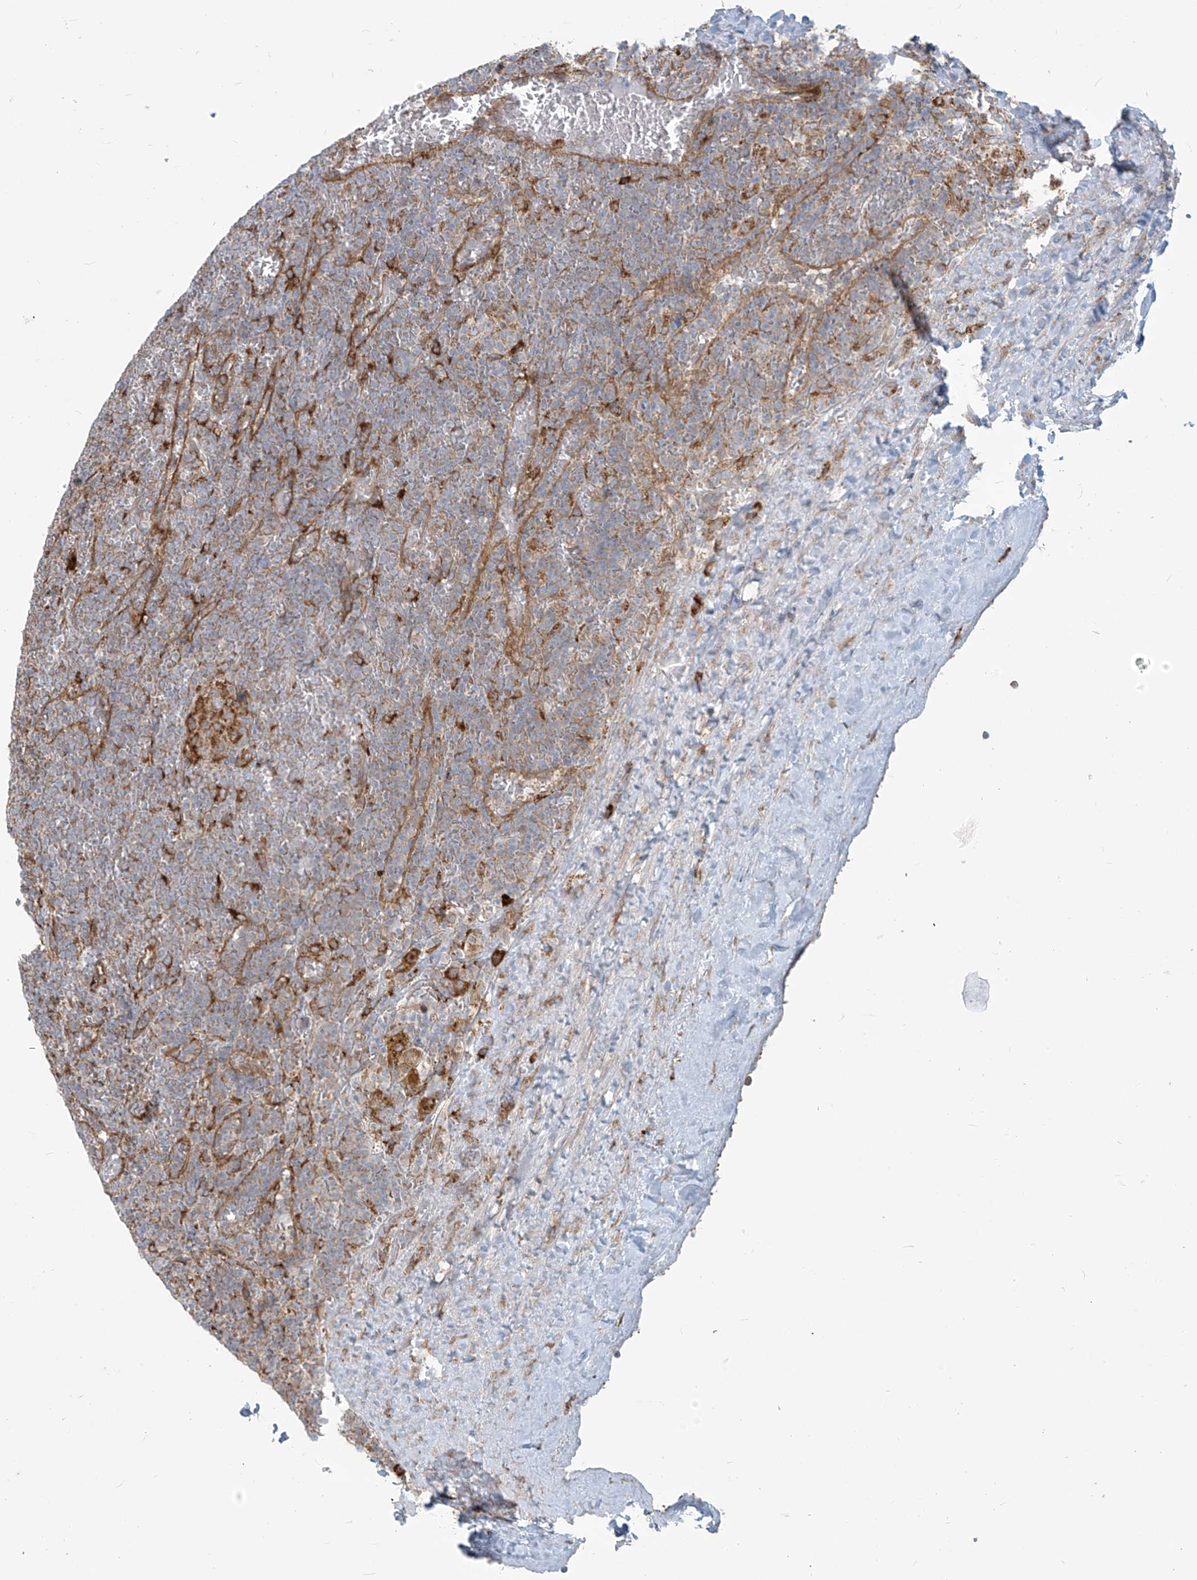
{"staining": {"intensity": "weak", "quantity": "<25%", "location": "cytoplasmic/membranous"}, "tissue": "lymphoma", "cell_type": "Tumor cells", "image_type": "cancer", "snomed": [{"axis": "morphology", "description": "Malignant lymphoma, non-Hodgkin's type, Low grade"}, {"axis": "topography", "description": "Spleen"}], "caption": "Tumor cells show no significant protein positivity in low-grade malignant lymphoma, non-Hodgkin's type.", "gene": "KATNIP", "patient": {"sex": "female", "age": 19}}